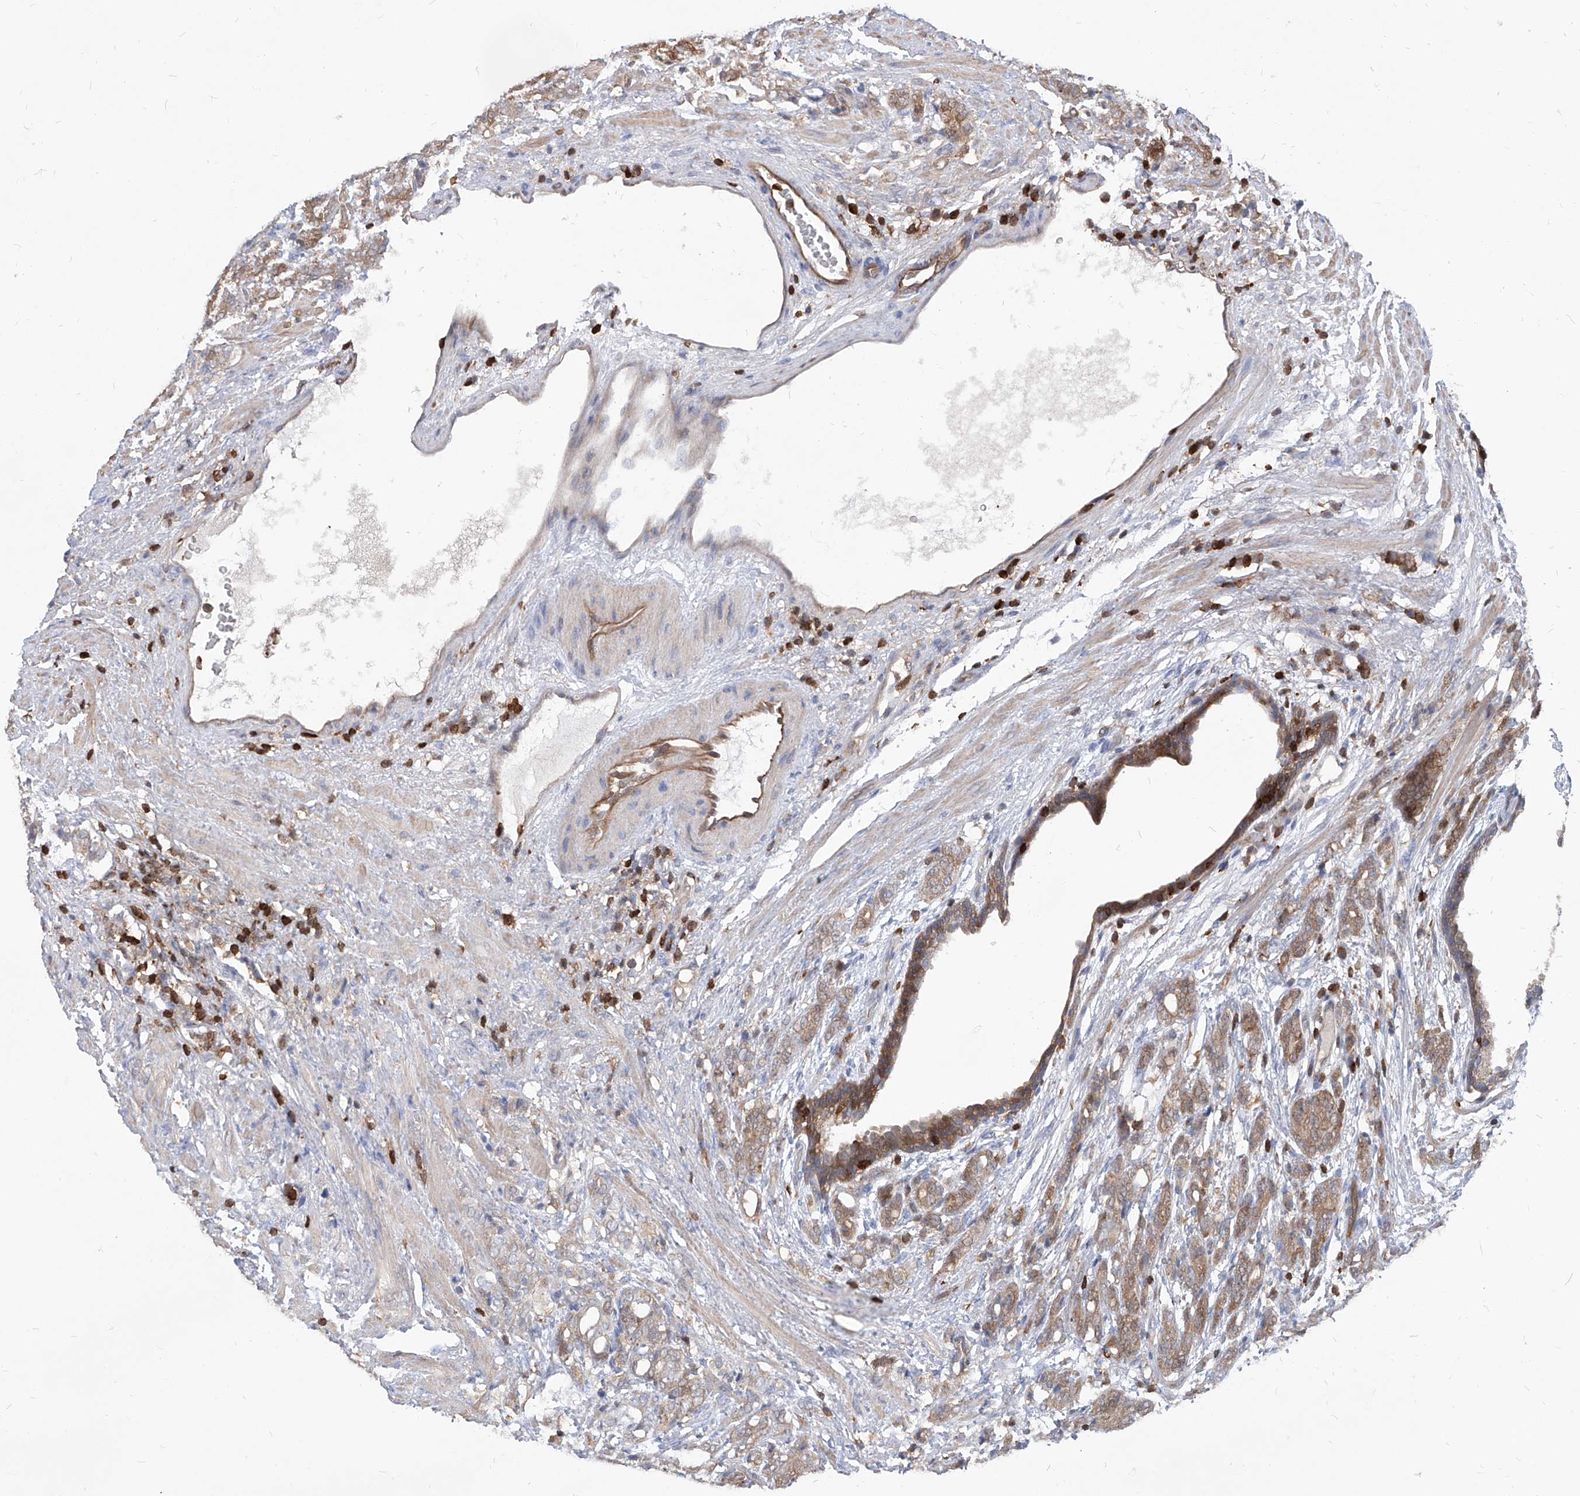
{"staining": {"intensity": "moderate", "quantity": ">75%", "location": "cytoplasmic/membranous"}, "tissue": "prostate cancer", "cell_type": "Tumor cells", "image_type": "cancer", "snomed": [{"axis": "morphology", "description": "Adenocarcinoma, High grade"}, {"axis": "topography", "description": "Prostate"}], "caption": "High-power microscopy captured an IHC micrograph of prostate high-grade adenocarcinoma, revealing moderate cytoplasmic/membranous staining in about >75% of tumor cells. The staining was performed using DAB, with brown indicating positive protein expression. Nuclei are stained blue with hematoxylin.", "gene": "ABRACL", "patient": {"sex": "male", "age": 57}}